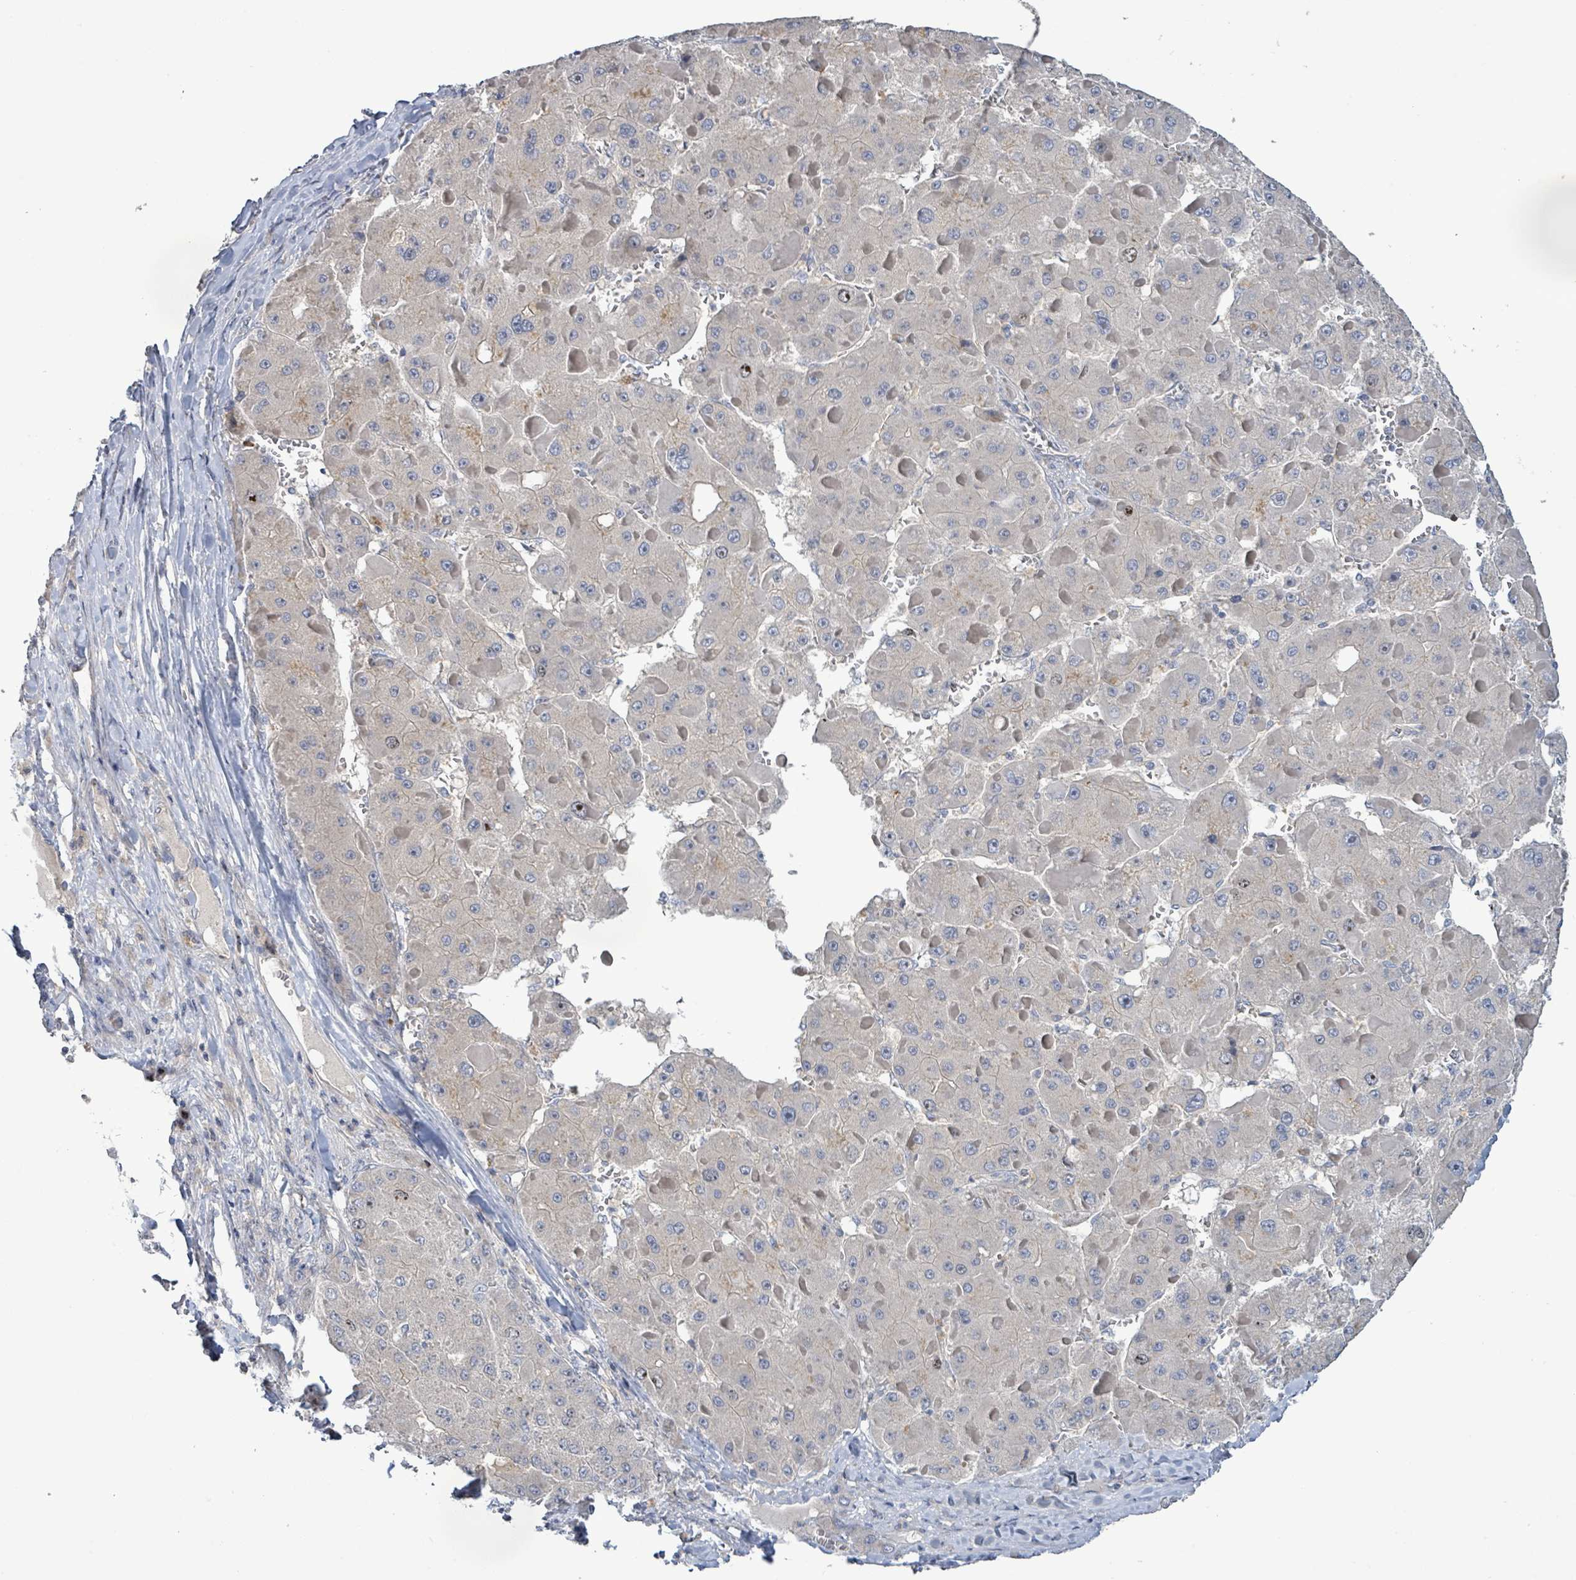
{"staining": {"intensity": "moderate", "quantity": "<25%", "location": "nuclear"}, "tissue": "liver cancer", "cell_type": "Tumor cells", "image_type": "cancer", "snomed": [{"axis": "morphology", "description": "Carcinoma, Hepatocellular, NOS"}, {"axis": "topography", "description": "Liver"}], "caption": "Tumor cells demonstrate low levels of moderate nuclear positivity in approximately <25% of cells in human liver cancer.", "gene": "KRAS", "patient": {"sex": "female", "age": 73}}